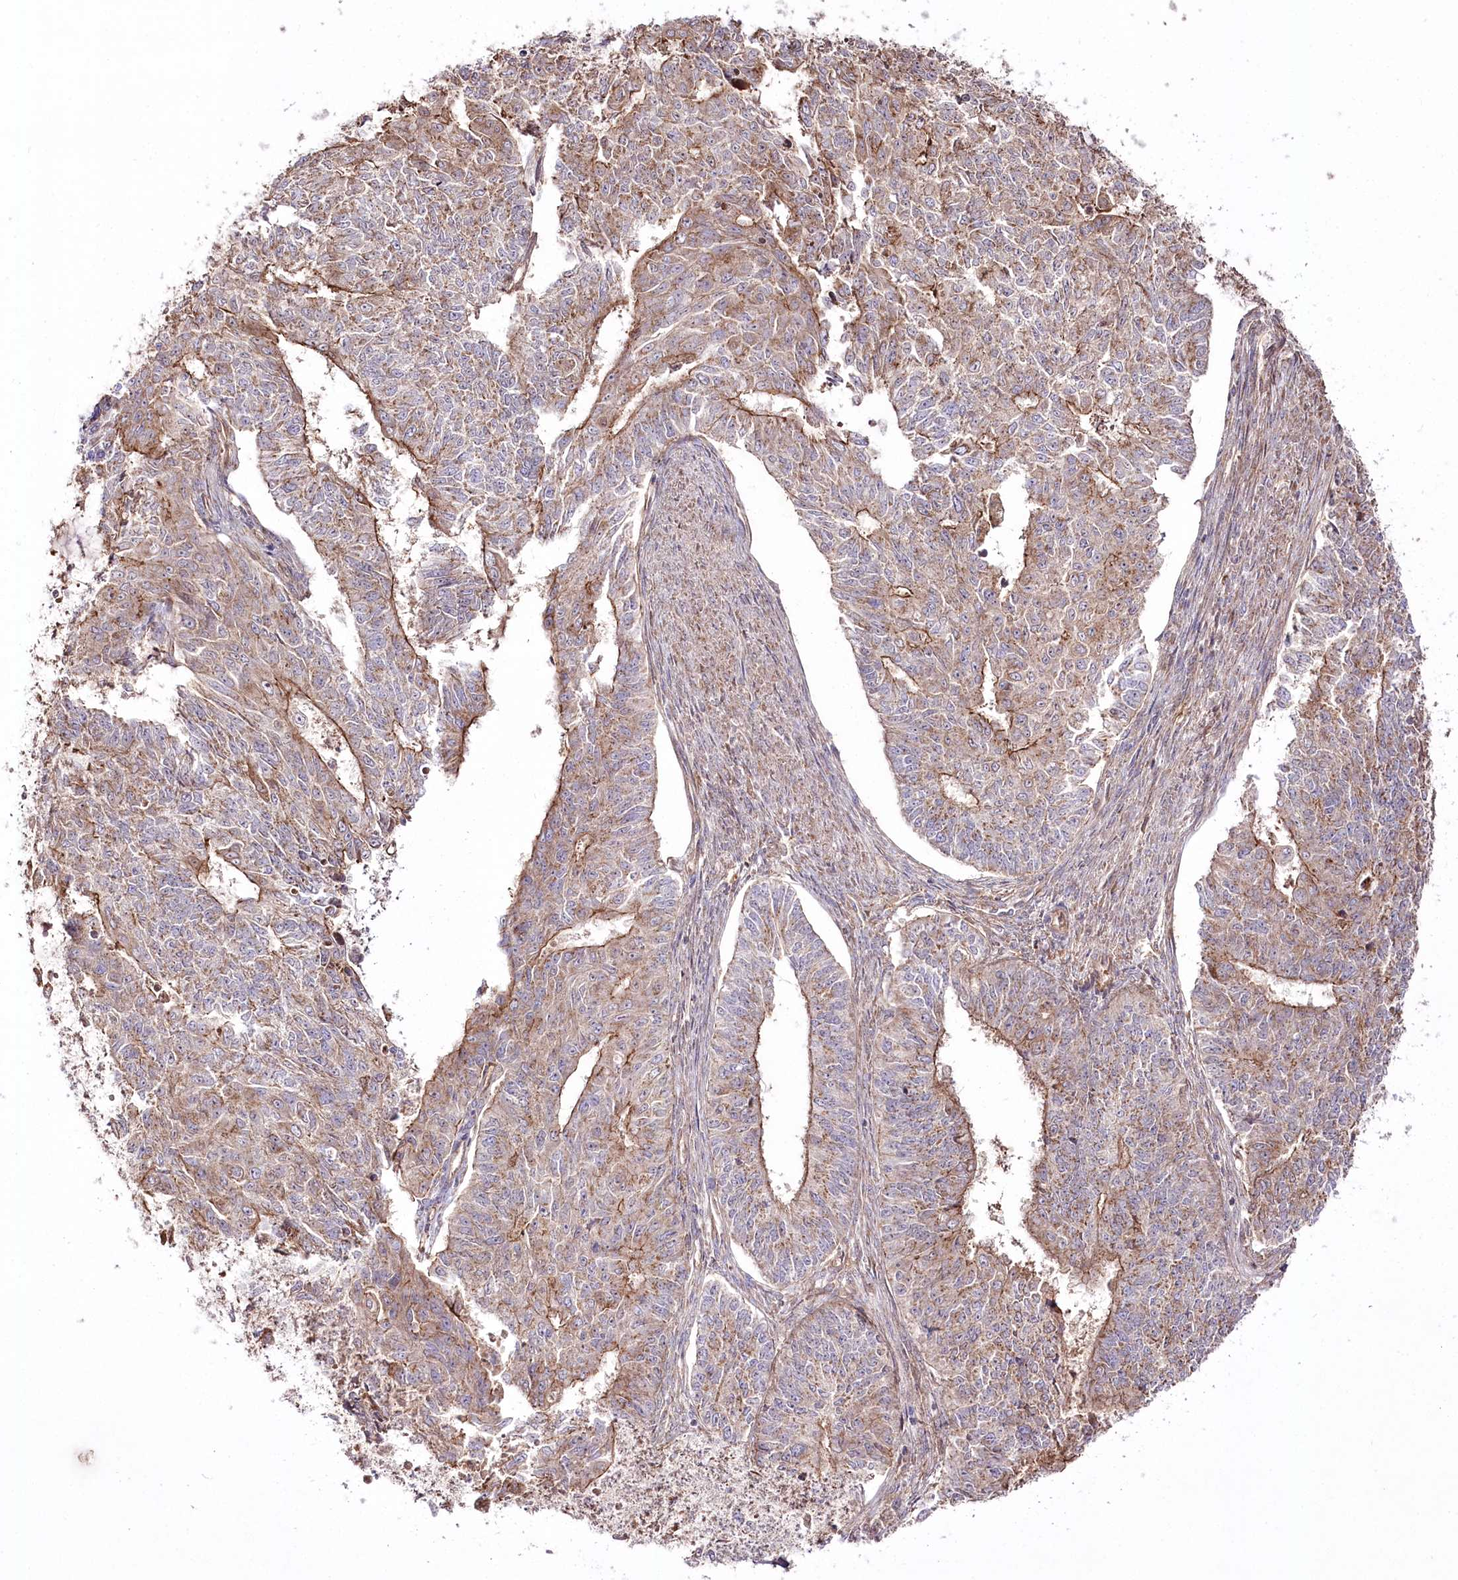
{"staining": {"intensity": "moderate", "quantity": ">75%", "location": "cytoplasmic/membranous"}, "tissue": "endometrial cancer", "cell_type": "Tumor cells", "image_type": "cancer", "snomed": [{"axis": "morphology", "description": "Adenocarcinoma, NOS"}, {"axis": "topography", "description": "Endometrium"}], "caption": "Human endometrial adenocarcinoma stained with a brown dye exhibits moderate cytoplasmic/membranous positive positivity in approximately >75% of tumor cells.", "gene": "REXO2", "patient": {"sex": "female", "age": 32}}